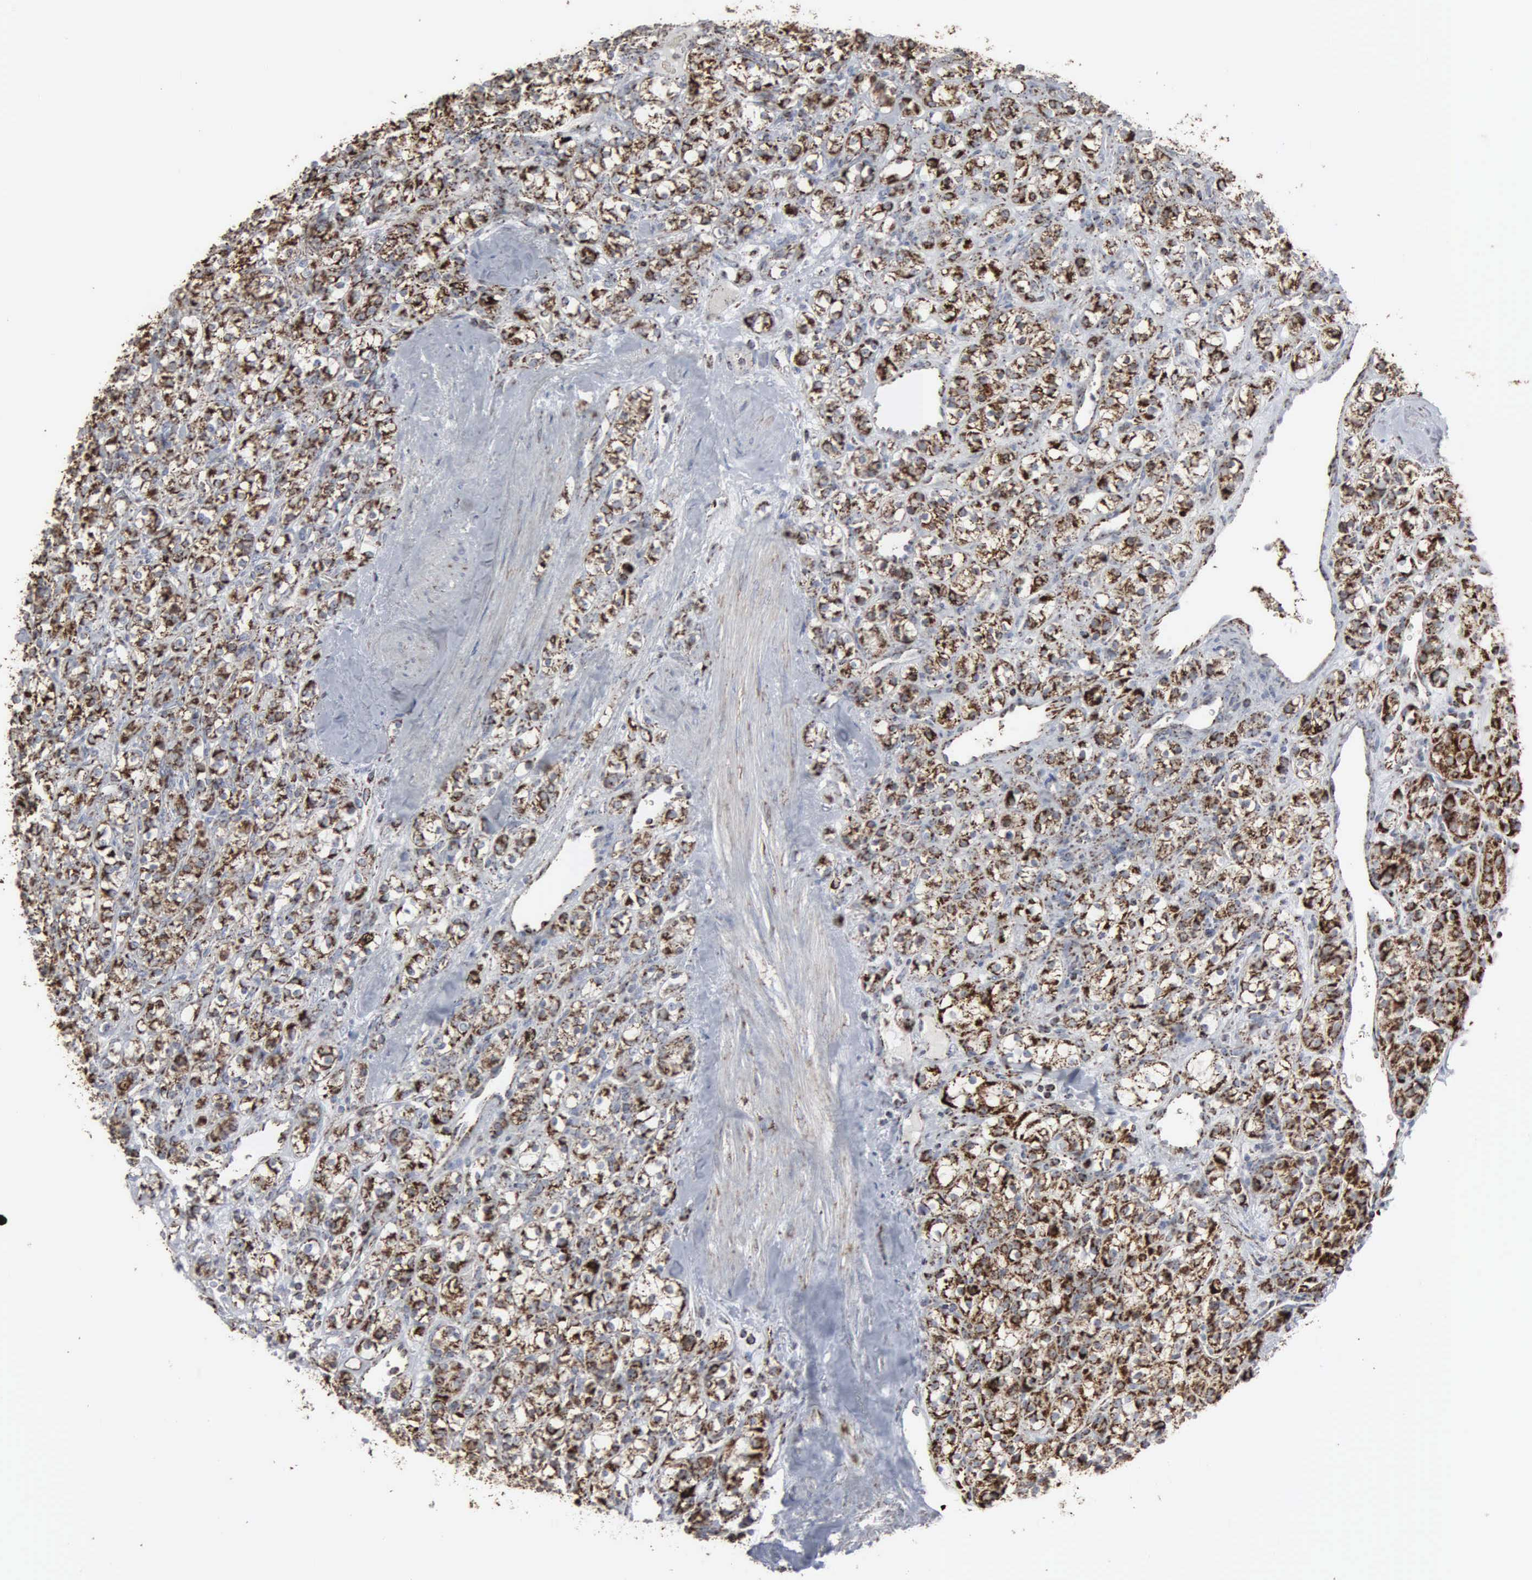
{"staining": {"intensity": "strong", "quantity": ">75%", "location": "cytoplasmic/membranous"}, "tissue": "renal cancer", "cell_type": "Tumor cells", "image_type": "cancer", "snomed": [{"axis": "morphology", "description": "Adenocarcinoma, NOS"}, {"axis": "topography", "description": "Kidney"}], "caption": "Immunohistochemical staining of human adenocarcinoma (renal) shows high levels of strong cytoplasmic/membranous staining in about >75% of tumor cells.", "gene": "HSPA9", "patient": {"sex": "male", "age": 77}}